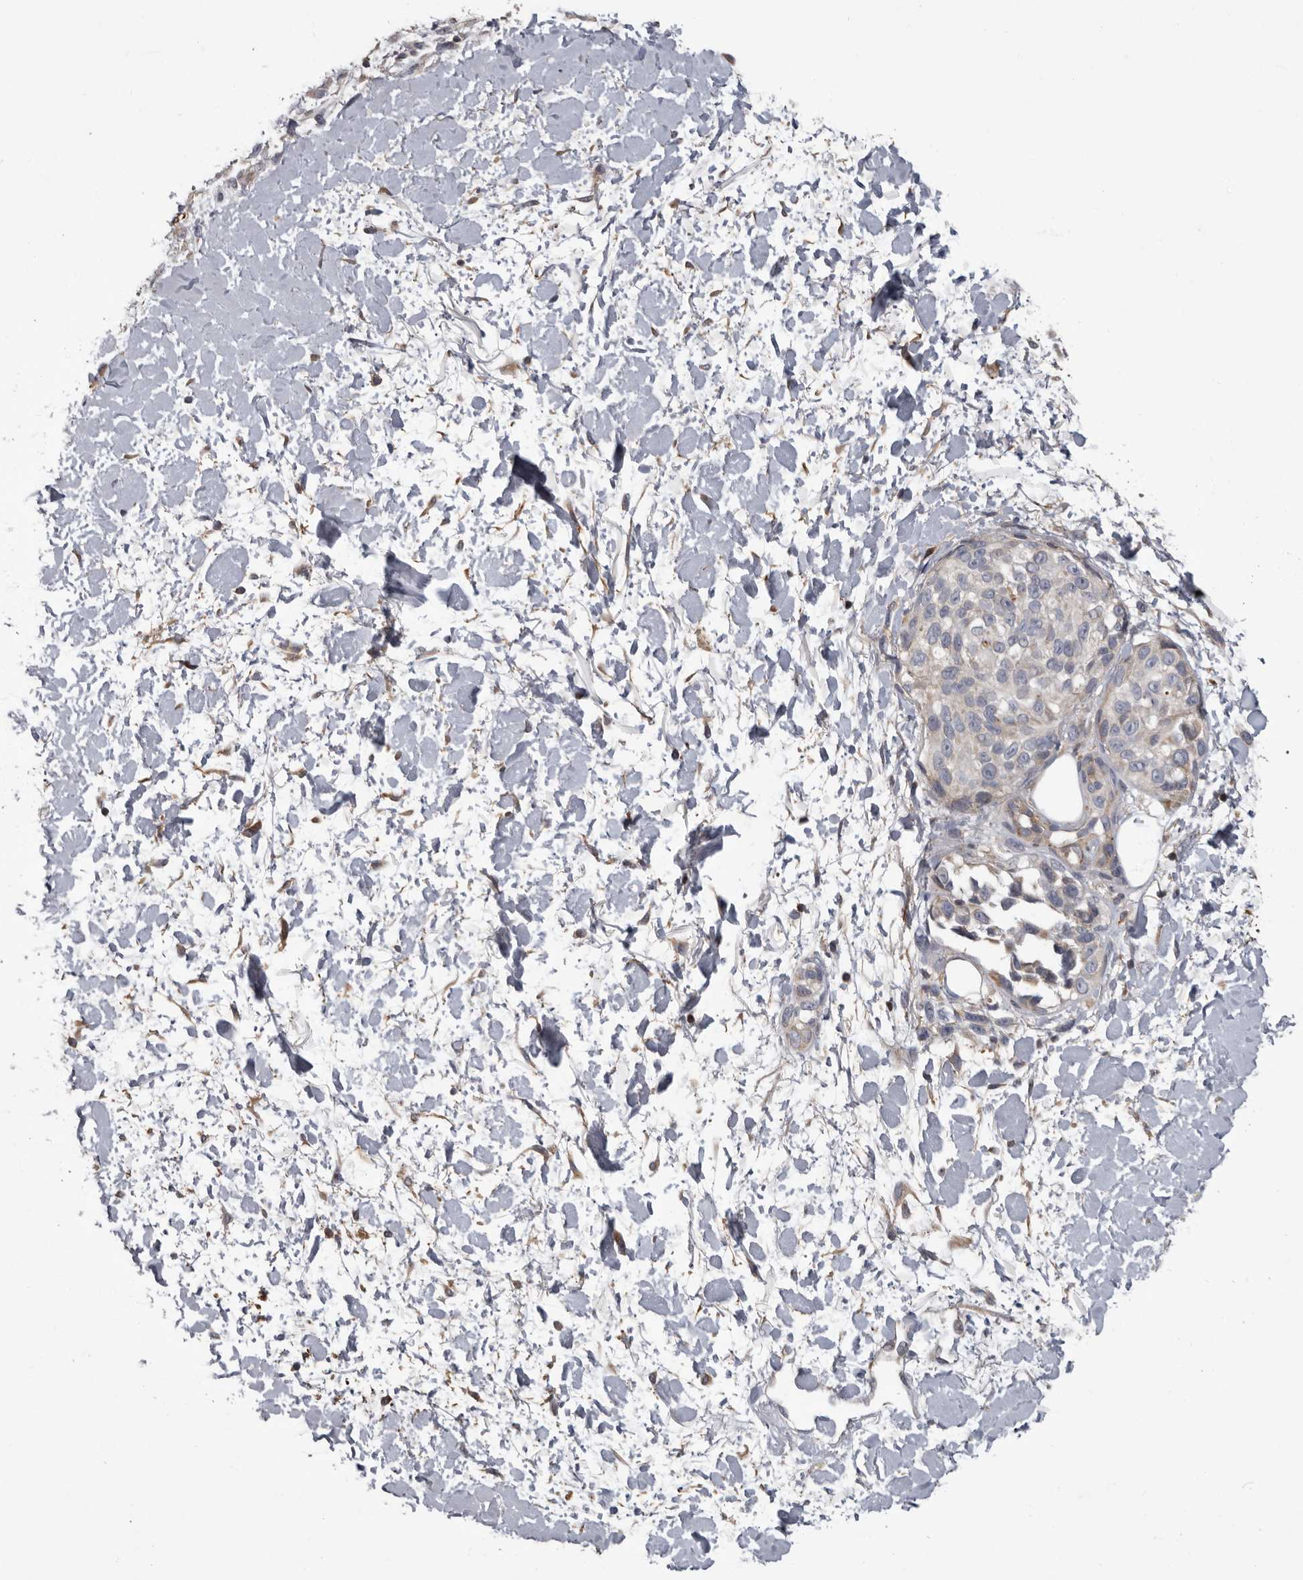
{"staining": {"intensity": "negative", "quantity": "none", "location": "none"}, "tissue": "melanoma", "cell_type": "Tumor cells", "image_type": "cancer", "snomed": [{"axis": "morphology", "description": "Malignant melanoma, Metastatic site"}, {"axis": "topography", "description": "Skin"}], "caption": "A histopathology image of human melanoma is negative for staining in tumor cells.", "gene": "FGFR4", "patient": {"sex": "female", "age": 72}}